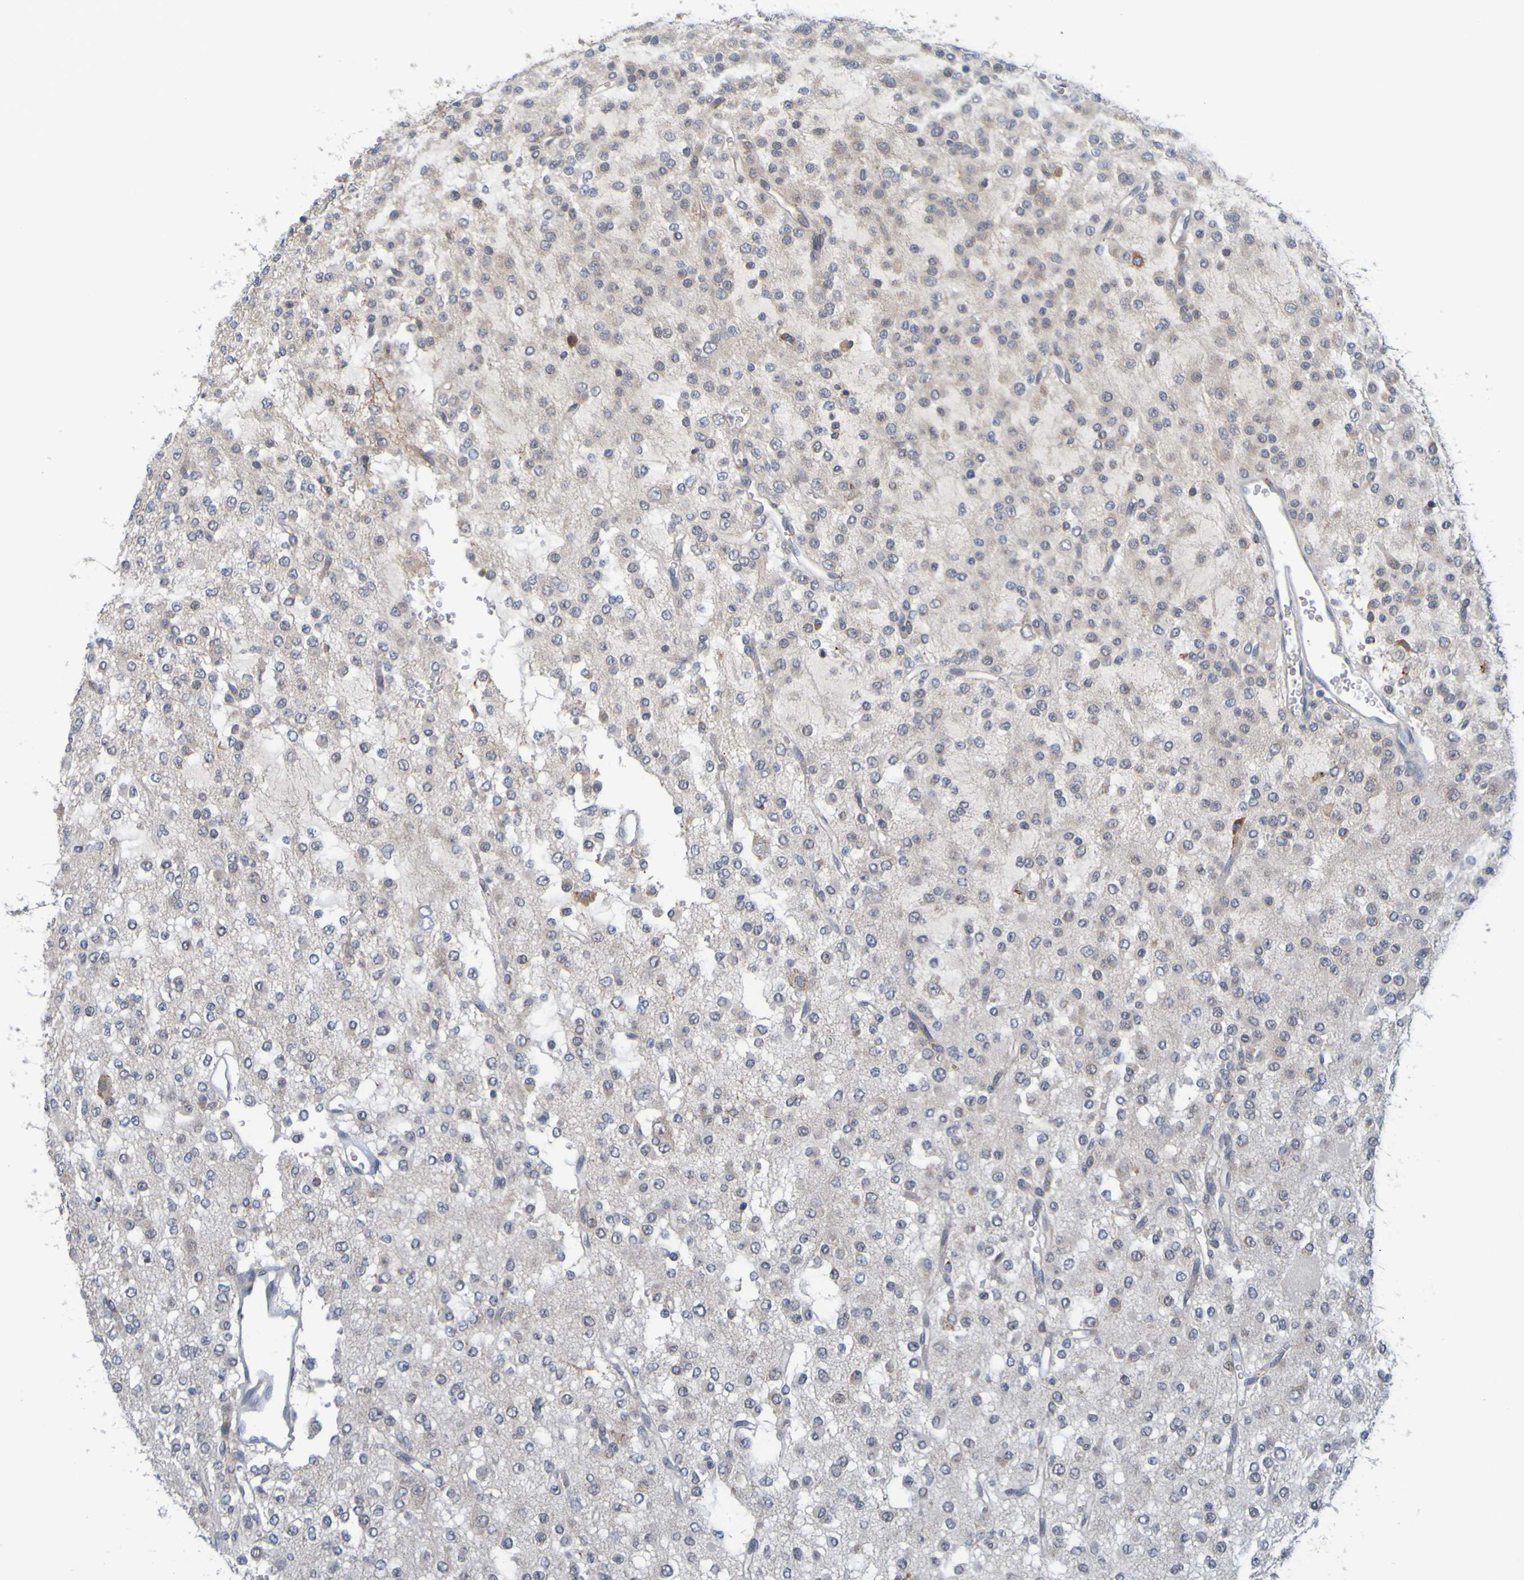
{"staining": {"intensity": "negative", "quantity": "none", "location": "none"}, "tissue": "glioma", "cell_type": "Tumor cells", "image_type": "cancer", "snomed": [{"axis": "morphology", "description": "Glioma, malignant, Low grade"}, {"axis": "topography", "description": "Brain"}], "caption": "The image displays no staining of tumor cells in glioma.", "gene": "SIL1", "patient": {"sex": "male", "age": 38}}